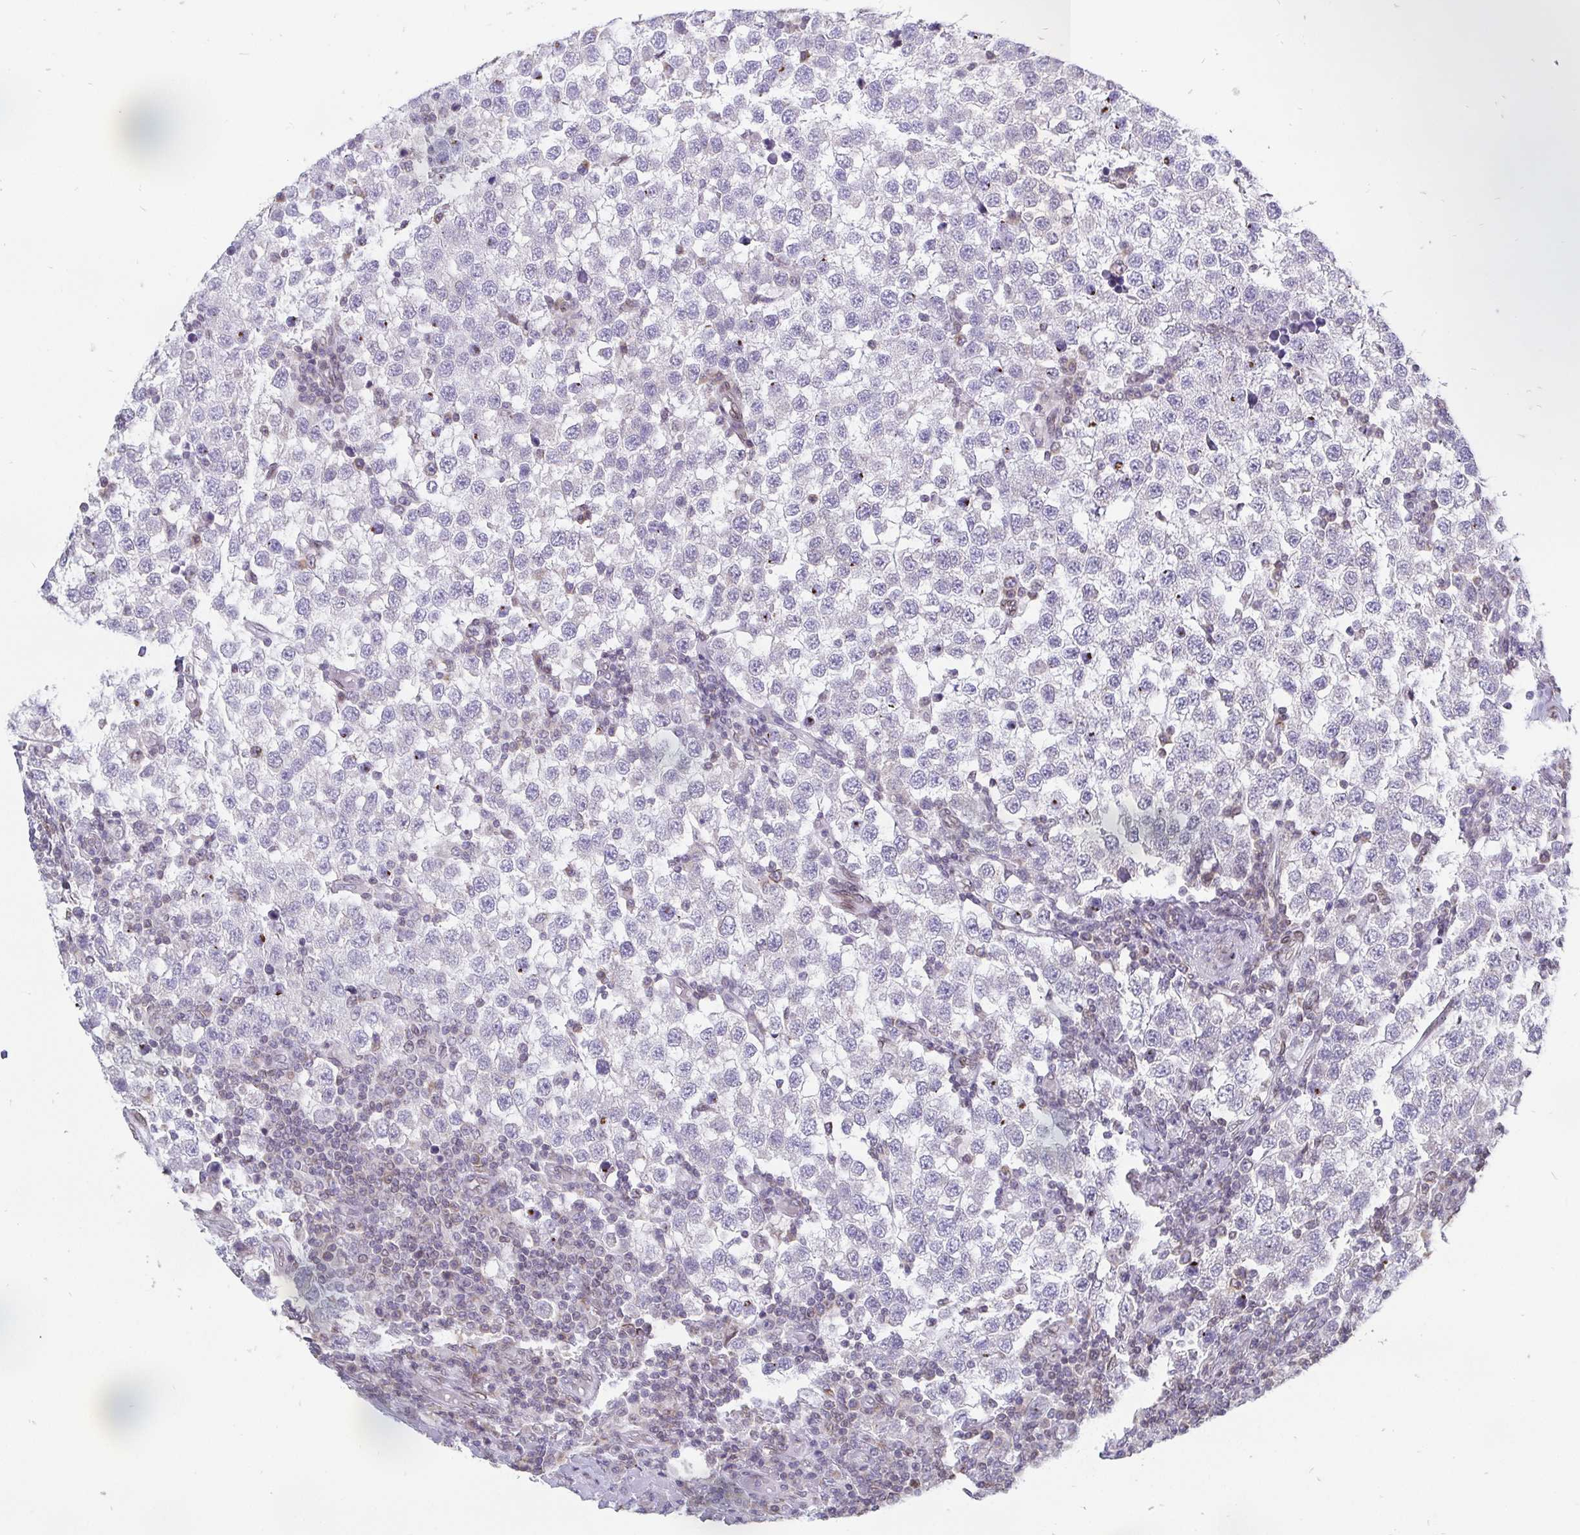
{"staining": {"intensity": "negative", "quantity": "none", "location": "none"}, "tissue": "testis cancer", "cell_type": "Tumor cells", "image_type": "cancer", "snomed": [{"axis": "morphology", "description": "Seminoma, NOS"}, {"axis": "topography", "description": "Testis"}], "caption": "This image is of testis cancer (seminoma) stained with immunohistochemistry (IHC) to label a protein in brown with the nuclei are counter-stained blue. There is no staining in tumor cells. (Brightfield microscopy of DAB immunohistochemistry at high magnification).", "gene": "EMD", "patient": {"sex": "male", "age": 34}}